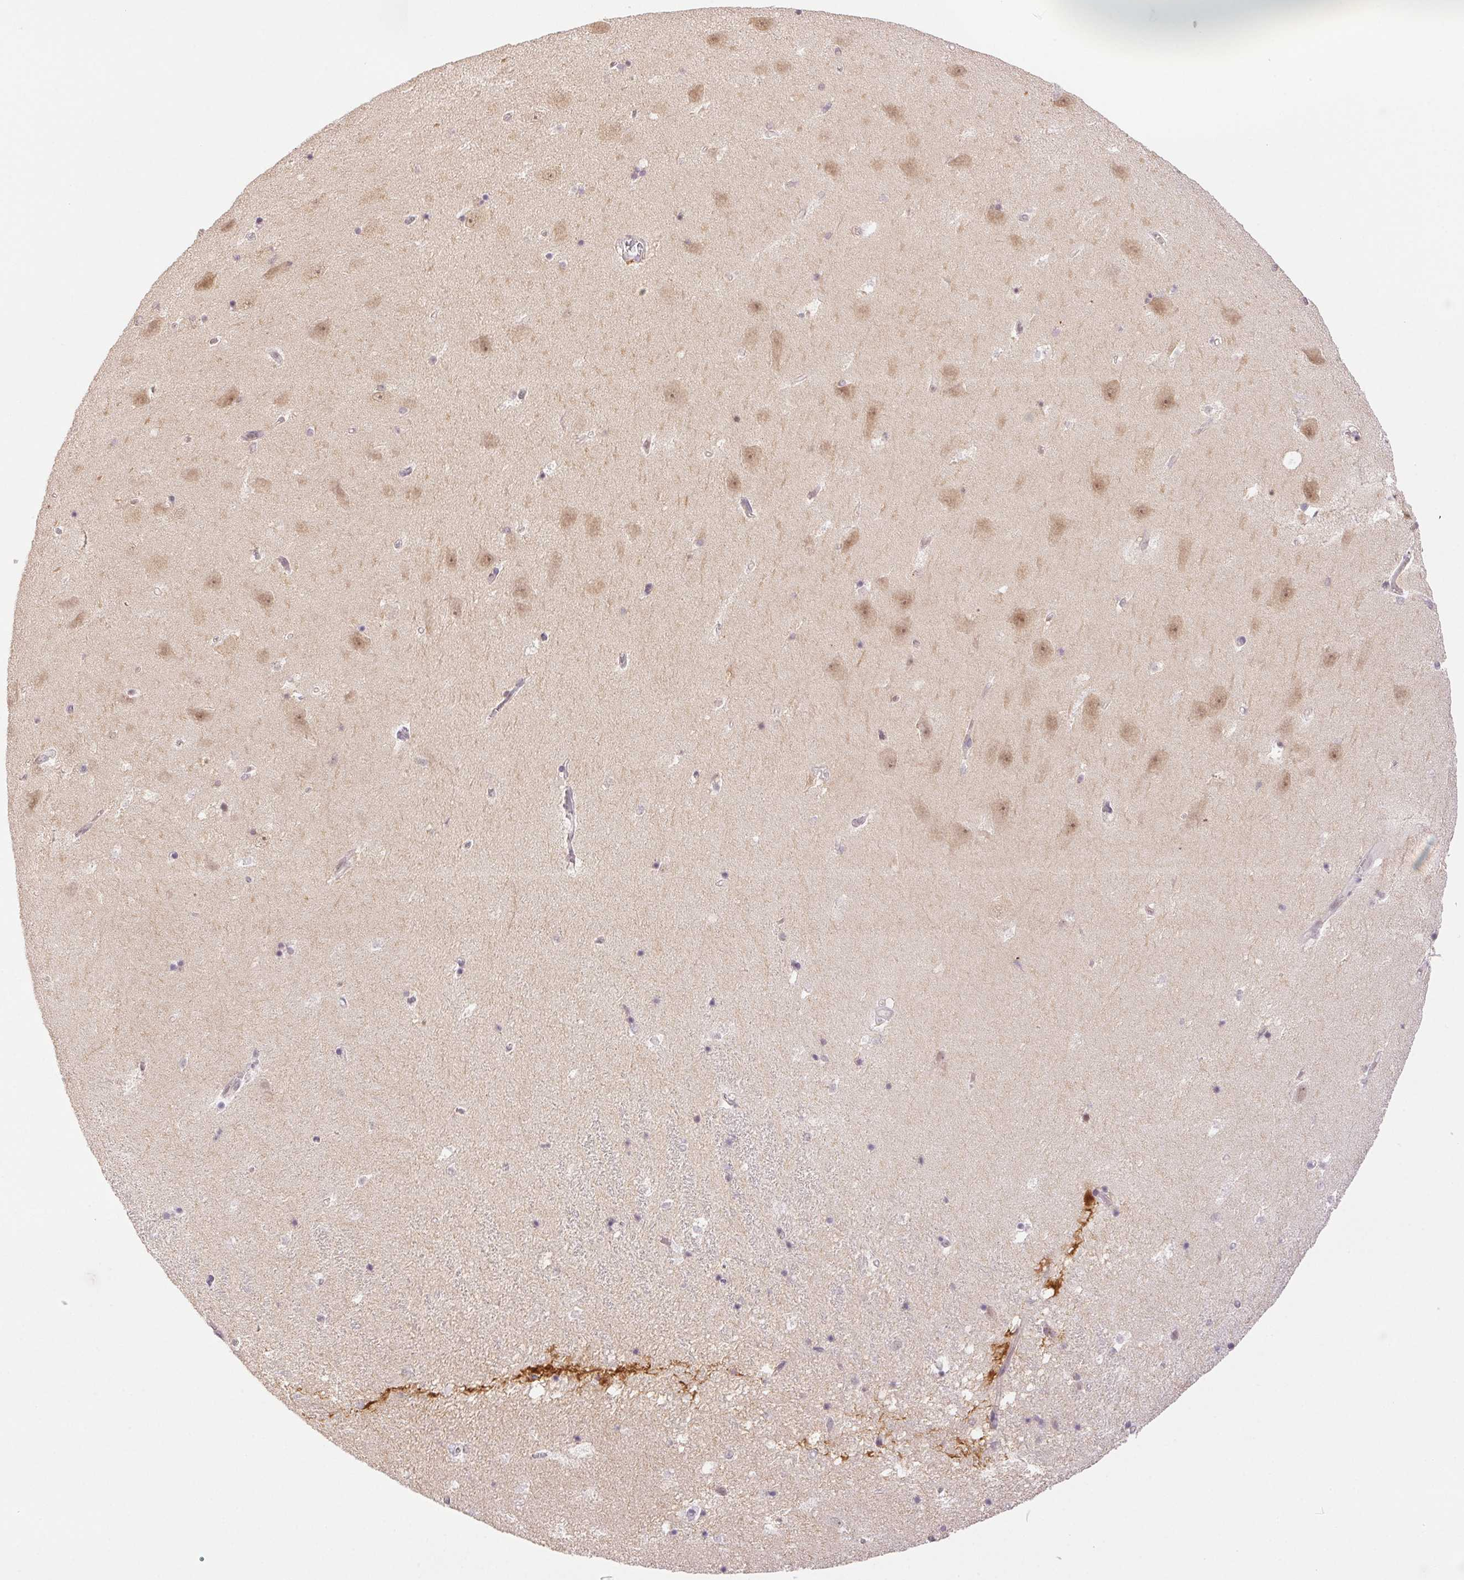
{"staining": {"intensity": "negative", "quantity": "none", "location": "none"}, "tissue": "hippocampus", "cell_type": "Glial cells", "image_type": "normal", "snomed": [{"axis": "morphology", "description": "Normal tissue, NOS"}, {"axis": "topography", "description": "Hippocampus"}], "caption": "Human hippocampus stained for a protein using immunohistochemistry displays no positivity in glial cells.", "gene": "PRPF18", "patient": {"sex": "male", "age": 58}}